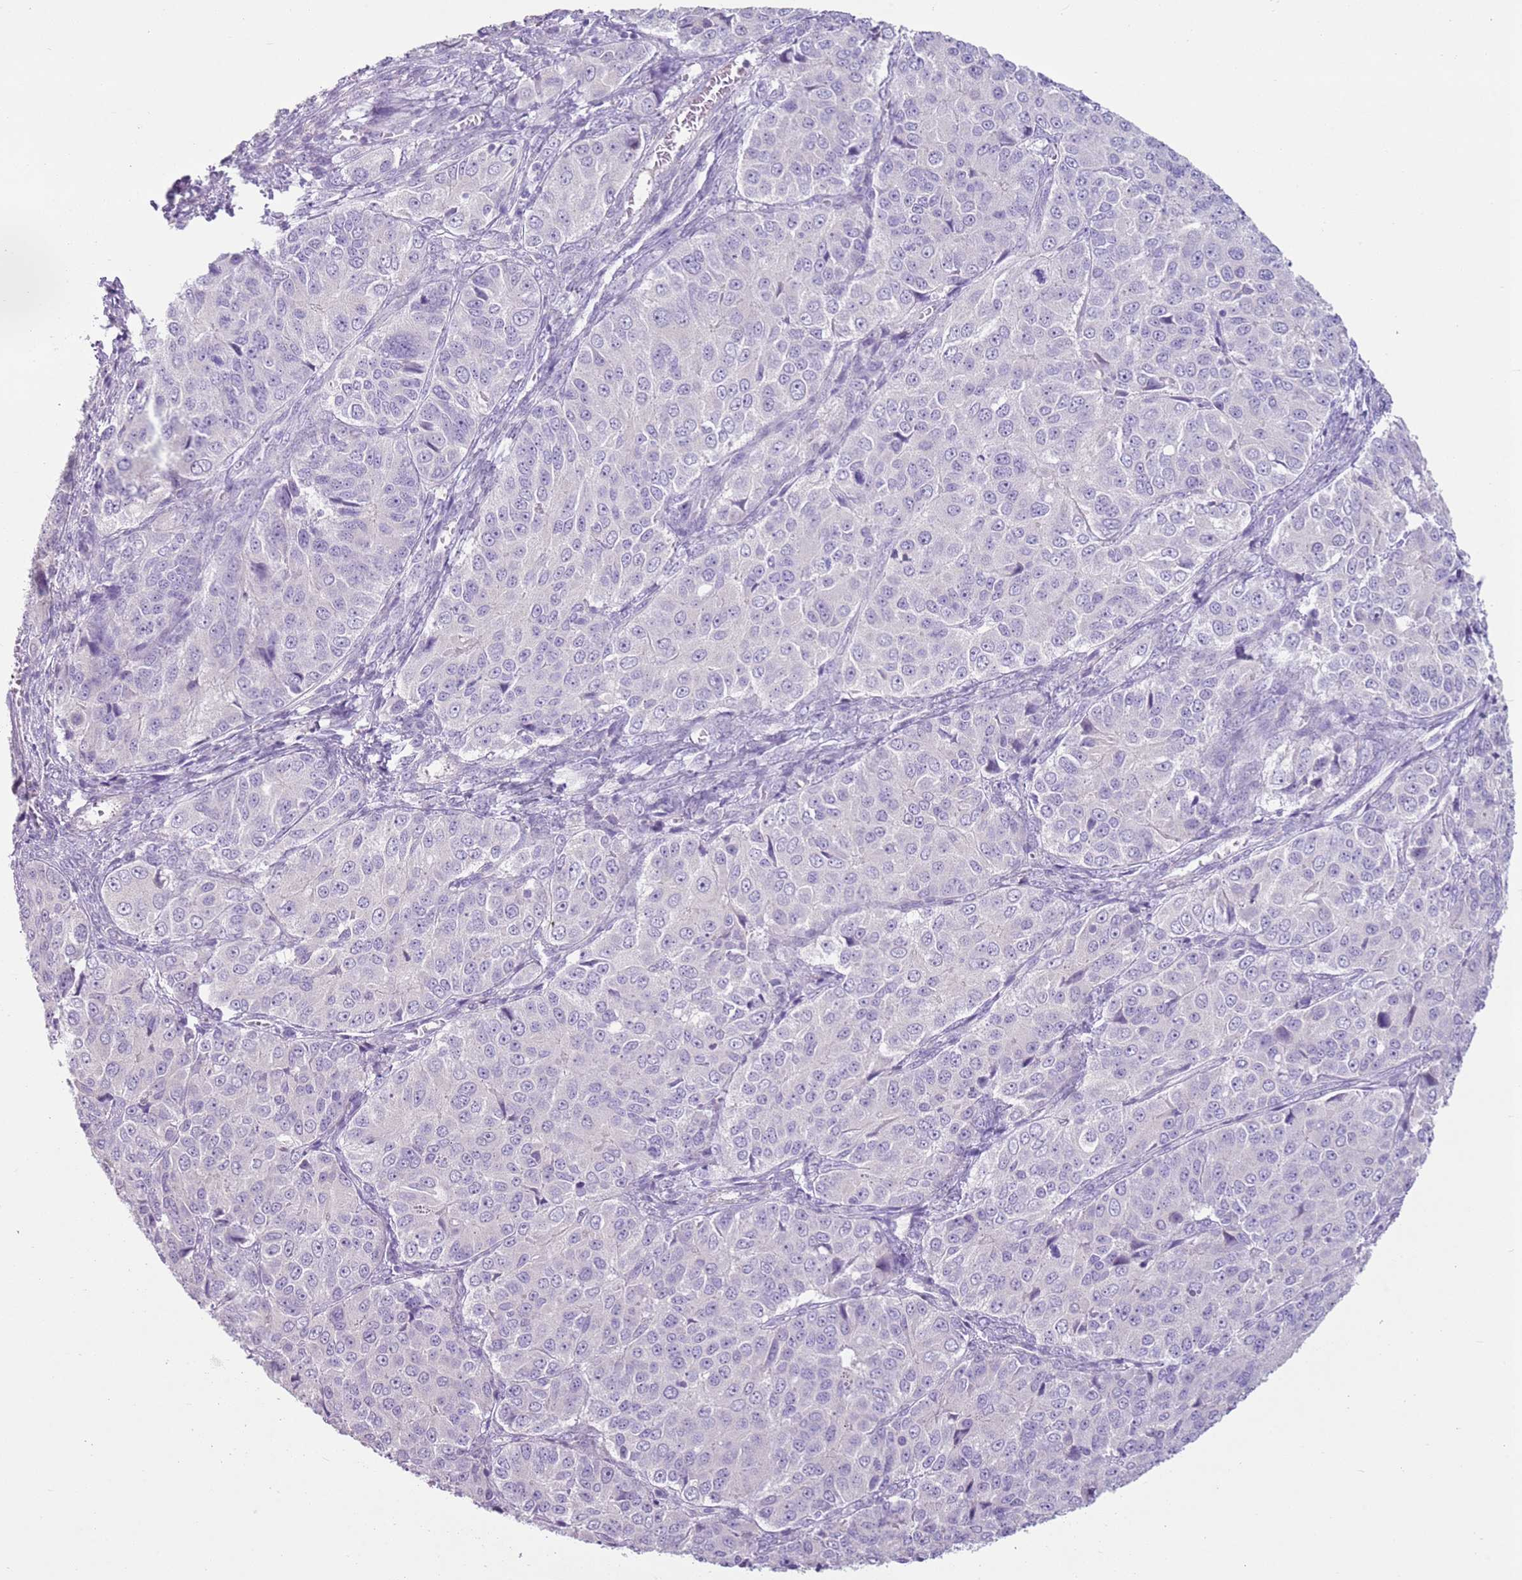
{"staining": {"intensity": "negative", "quantity": "none", "location": "none"}, "tissue": "ovarian cancer", "cell_type": "Tumor cells", "image_type": "cancer", "snomed": [{"axis": "morphology", "description": "Carcinoma, endometroid"}, {"axis": "topography", "description": "Ovary"}], "caption": "The micrograph displays no staining of tumor cells in ovarian cancer.", "gene": "ZNF239", "patient": {"sex": "female", "age": 51}}